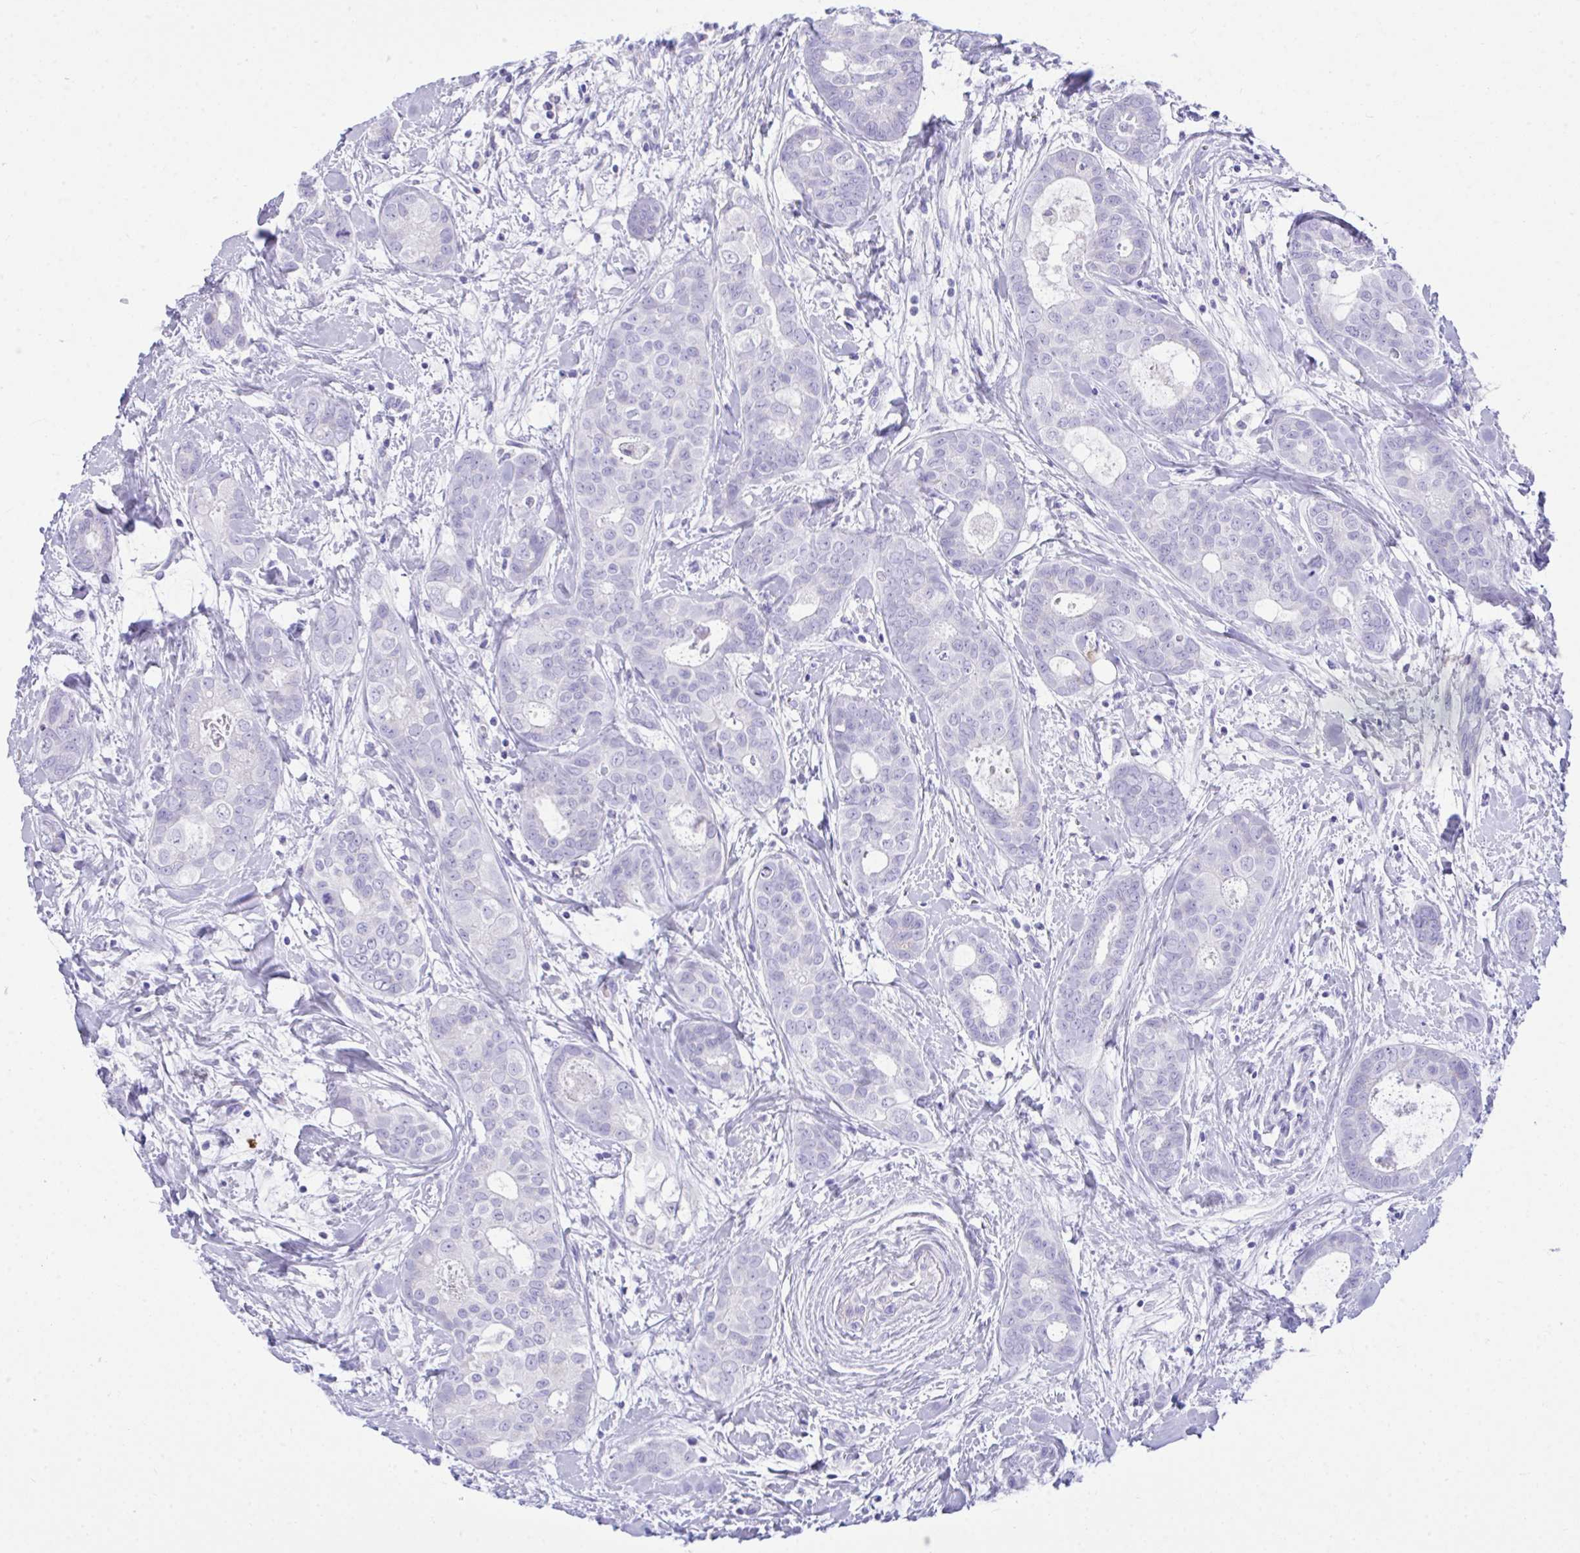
{"staining": {"intensity": "negative", "quantity": "none", "location": "none"}, "tissue": "breast cancer", "cell_type": "Tumor cells", "image_type": "cancer", "snomed": [{"axis": "morphology", "description": "Duct carcinoma"}, {"axis": "topography", "description": "Breast"}], "caption": "Micrograph shows no protein expression in tumor cells of breast cancer tissue.", "gene": "PLEKHH1", "patient": {"sex": "female", "age": 45}}